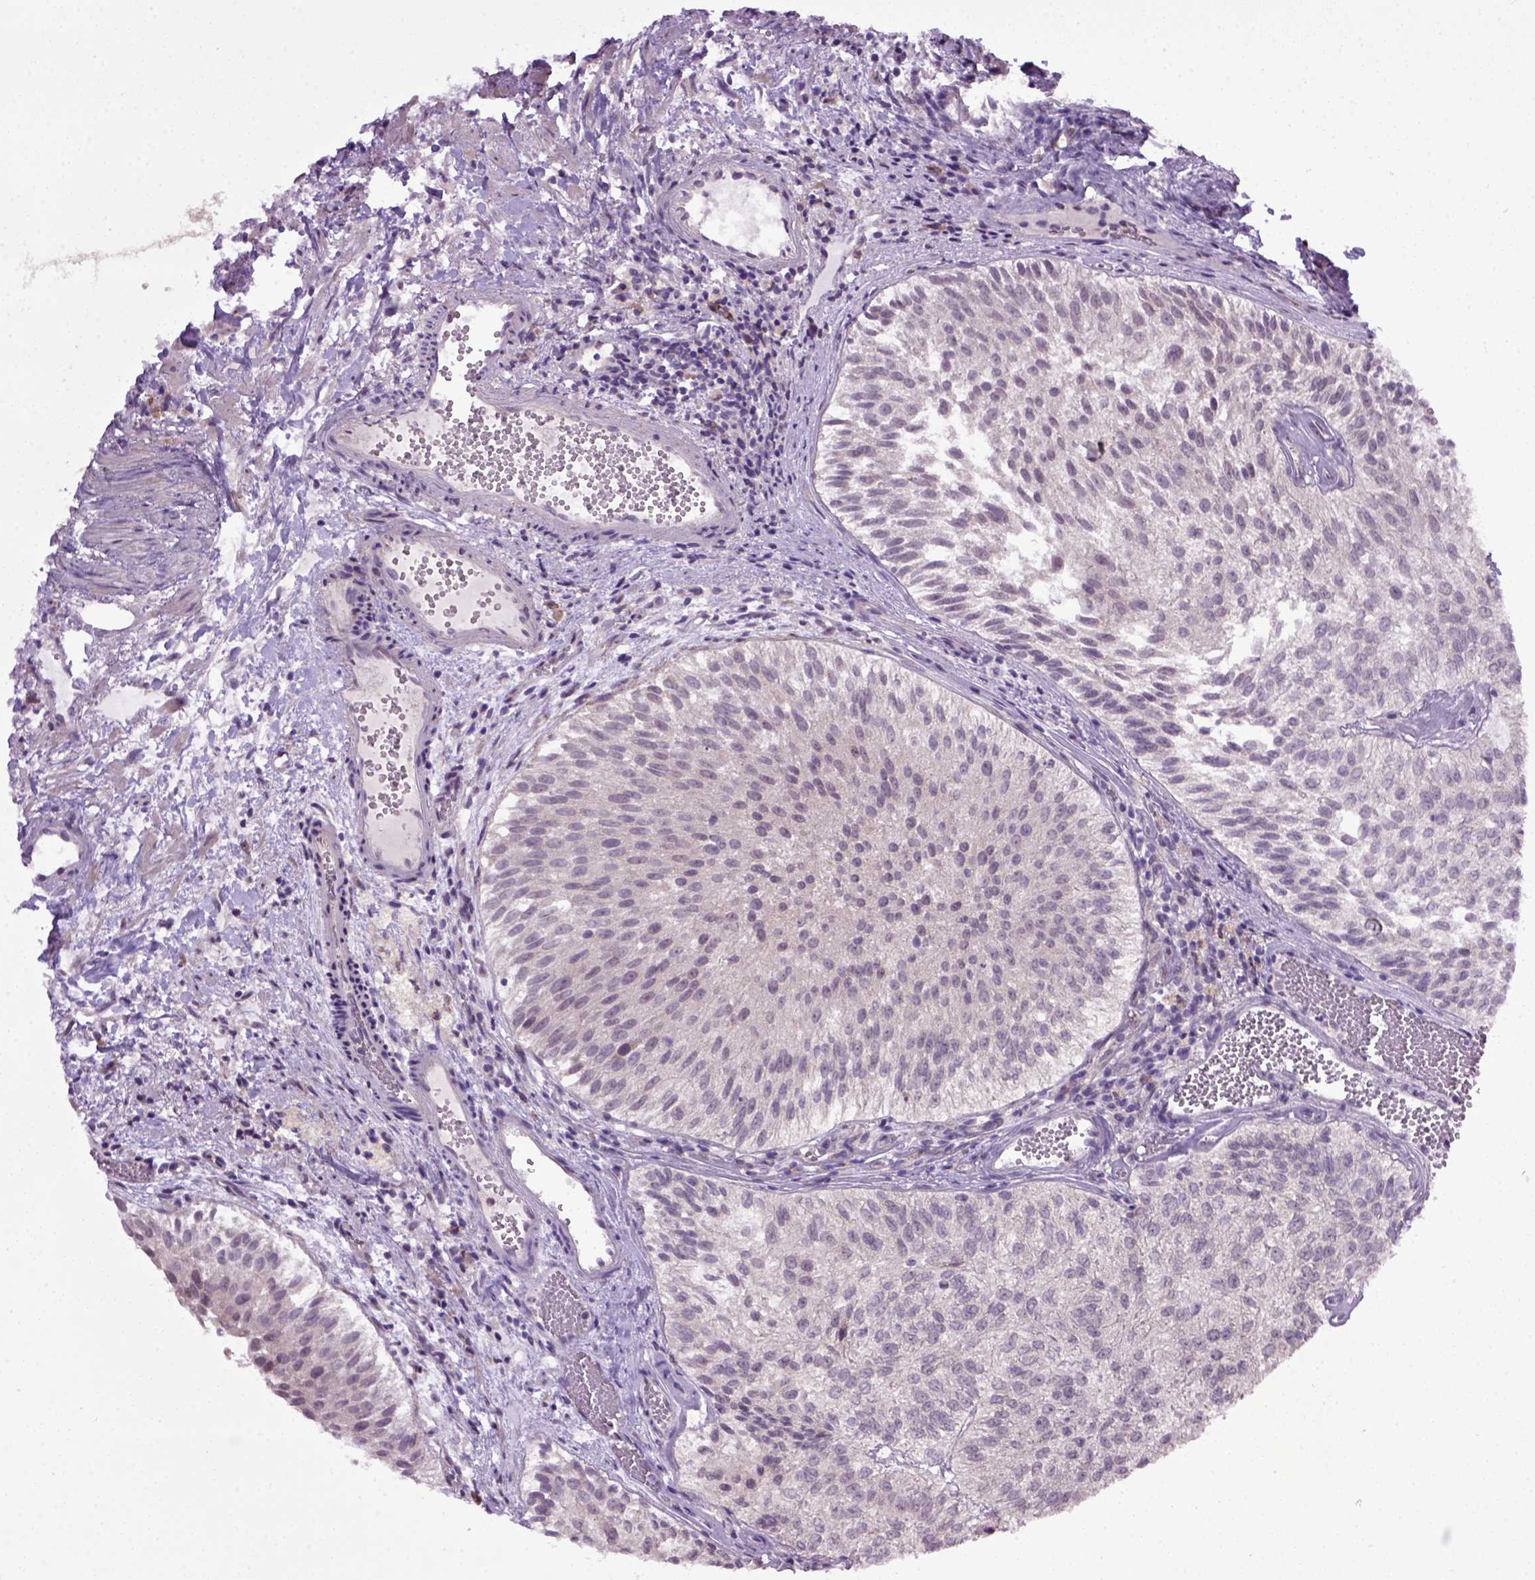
{"staining": {"intensity": "negative", "quantity": "none", "location": "none"}, "tissue": "urothelial cancer", "cell_type": "Tumor cells", "image_type": "cancer", "snomed": [{"axis": "morphology", "description": "Urothelial carcinoma, Low grade"}, {"axis": "topography", "description": "Urinary bladder"}], "caption": "Protein analysis of urothelial cancer displays no significant expression in tumor cells.", "gene": "RAB43", "patient": {"sex": "female", "age": 87}}